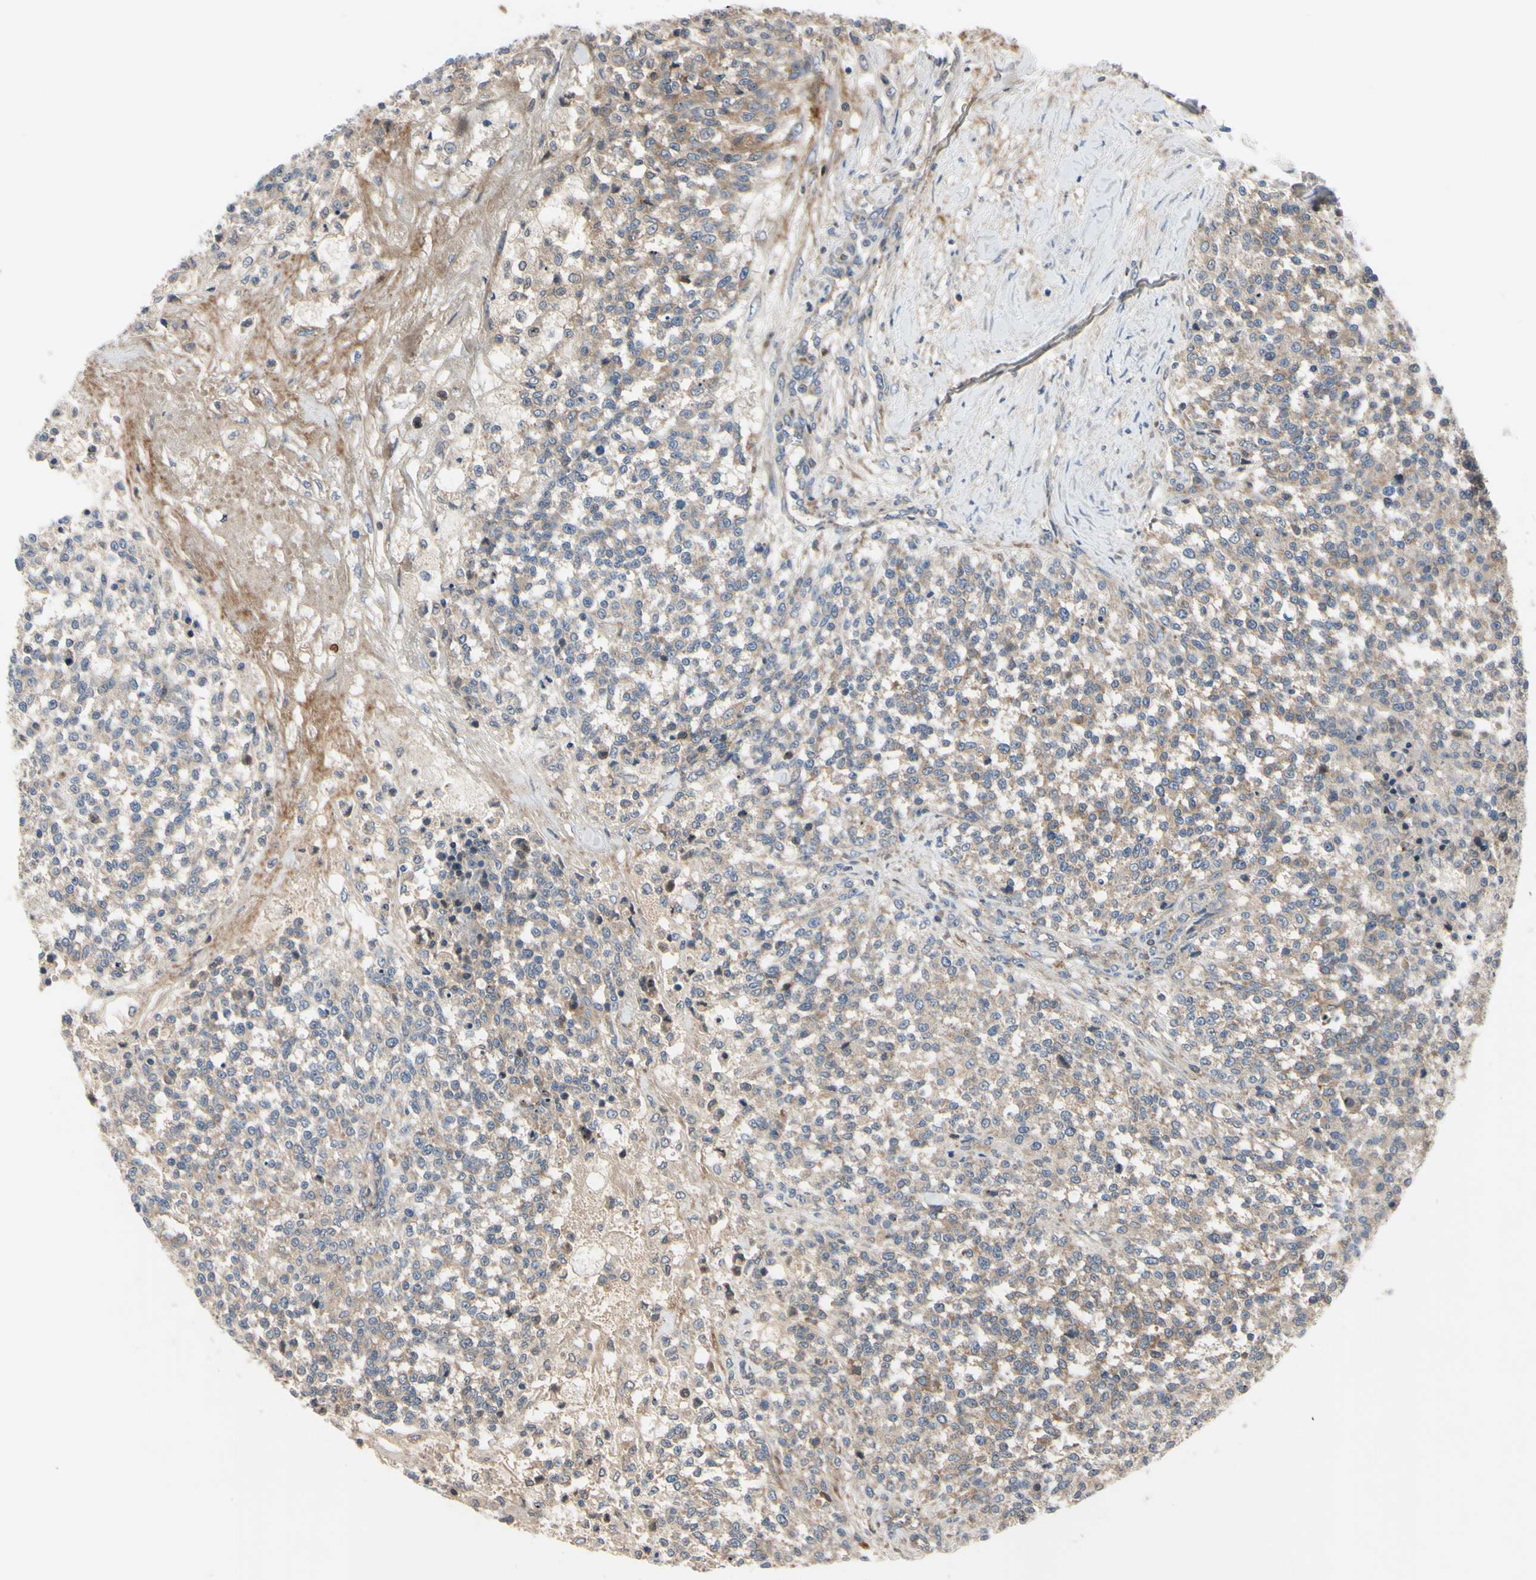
{"staining": {"intensity": "weak", "quantity": ">75%", "location": "cytoplasmic/membranous"}, "tissue": "testis cancer", "cell_type": "Tumor cells", "image_type": "cancer", "snomed": [{"axis": "morphology", "description": "Seminoma, NOS"}, {"axis": "topography", "description": "Testis"}], "caption": "Immunohistochemical staining of testis cancer (seminoma) shows low levels of weak cytoplasmic/membranous protein positivity in approximately >75% of tumor cells.", "gene": "XIAP", "patient": {"sex": "male", "age": 59}}